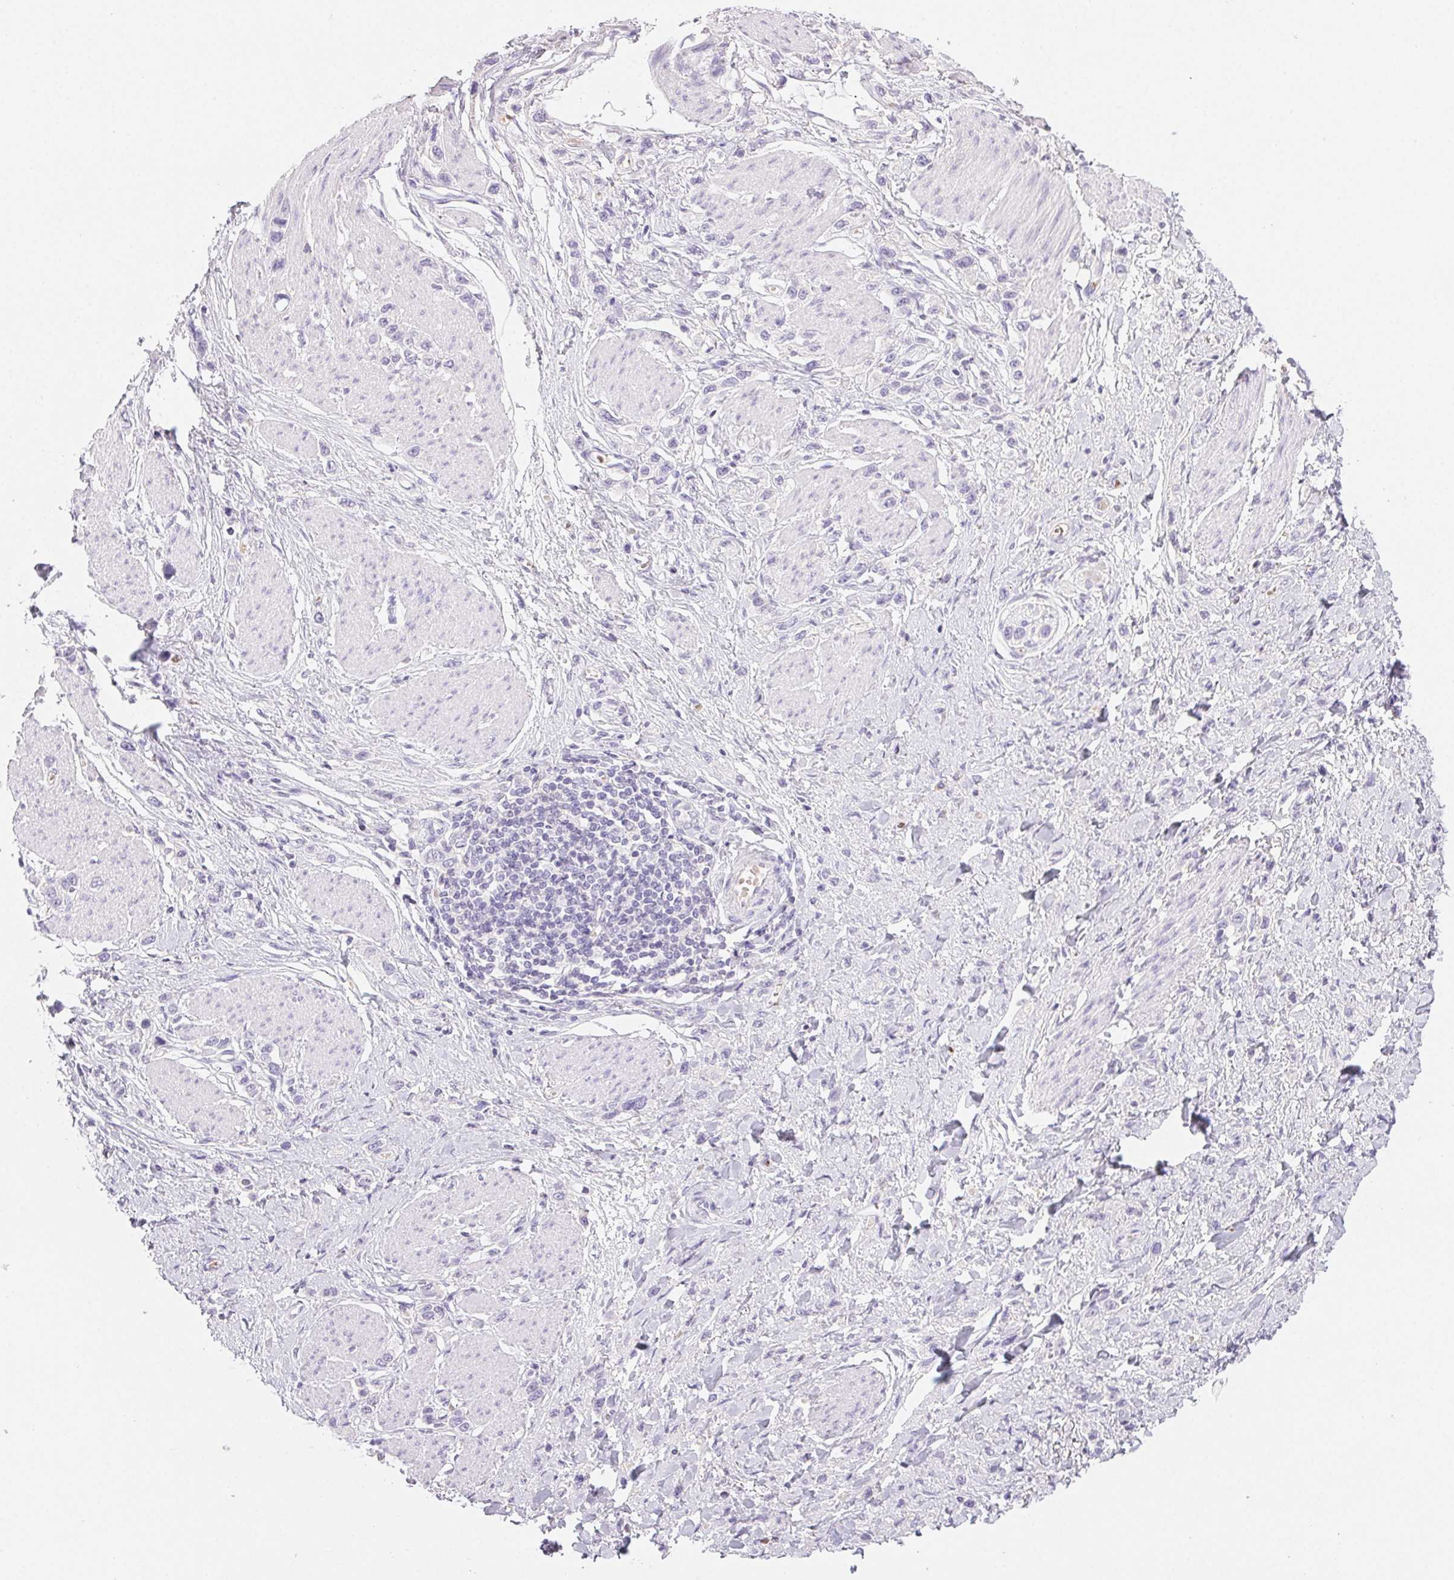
{"staining": {"intensity": "negative", "quantity": "none", "location": "none"}, "tissue": "stomach cancer", "cell_type": "Tumor cells", "image_type": "cancer", "snomed": [{"axis": "morphology", "description": "Adenocarcinoma, NOS"}, {"axis": "topography", "description": "Stomach"}], "caption": "There is no significant expression in tumor cells of stomach adenocarcinoma.", "gene": "PADI4", "patient": {"sex": "female", "age": 65}}